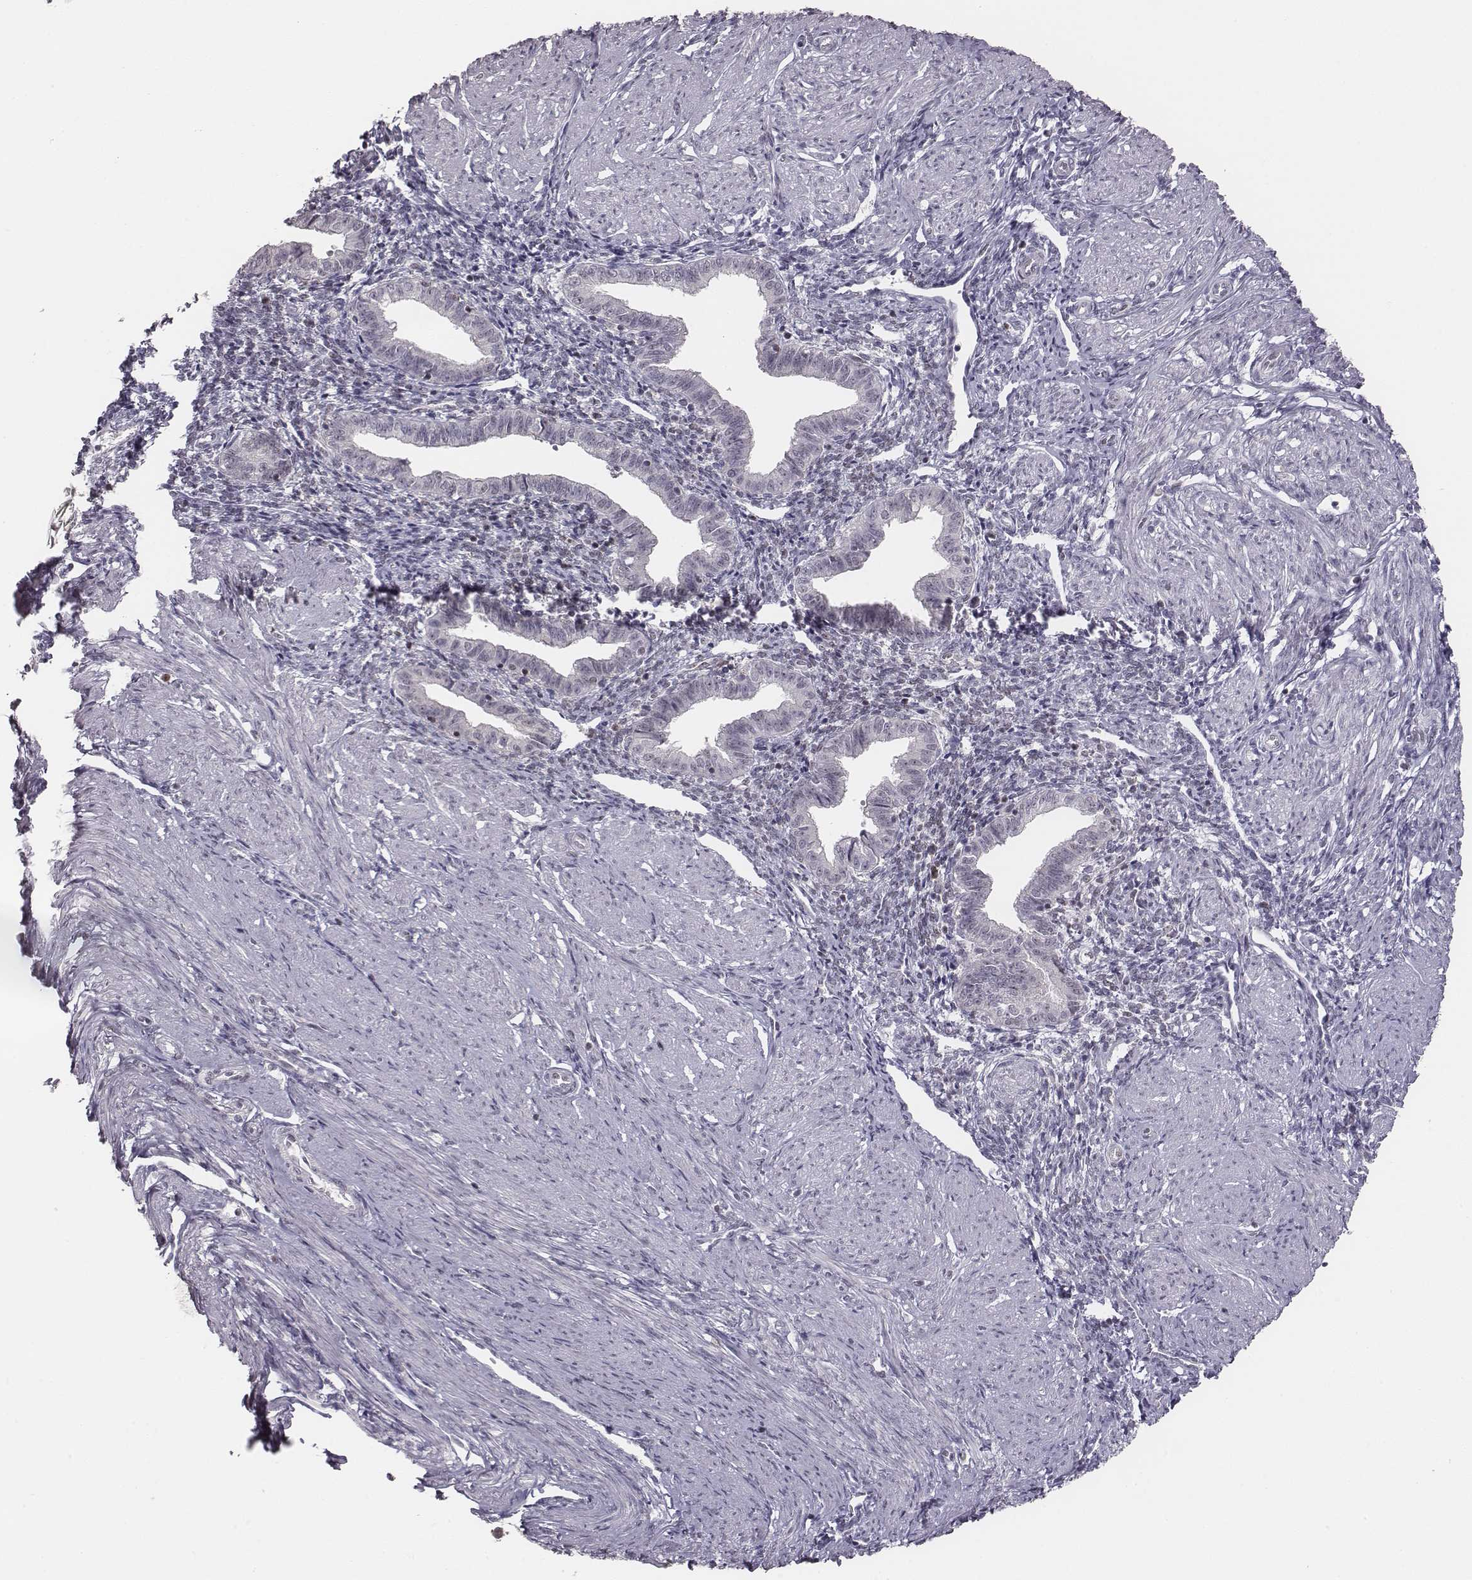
{"staining": {"intensity": "negative", "quantity": "none", "location": "none"}, "tissue": "endometrium", "cell_type": "Cells in endometrial stroma", "image_type": "normal", "snomed": [{"axis": "morphology", "description": "Normal tissue, NOS"}, {"axis": "topography", "description": "Endometrium"}], "caption": "Protein analysis of unremarkable endometrium reveals no significant positivity in cells in endometrial stroma. (DAB immunohistochemistry visualized using brightfield microscopy, high magnification).", "gene": "NIFK", "patient": {"sex": "female", "age": 37}}